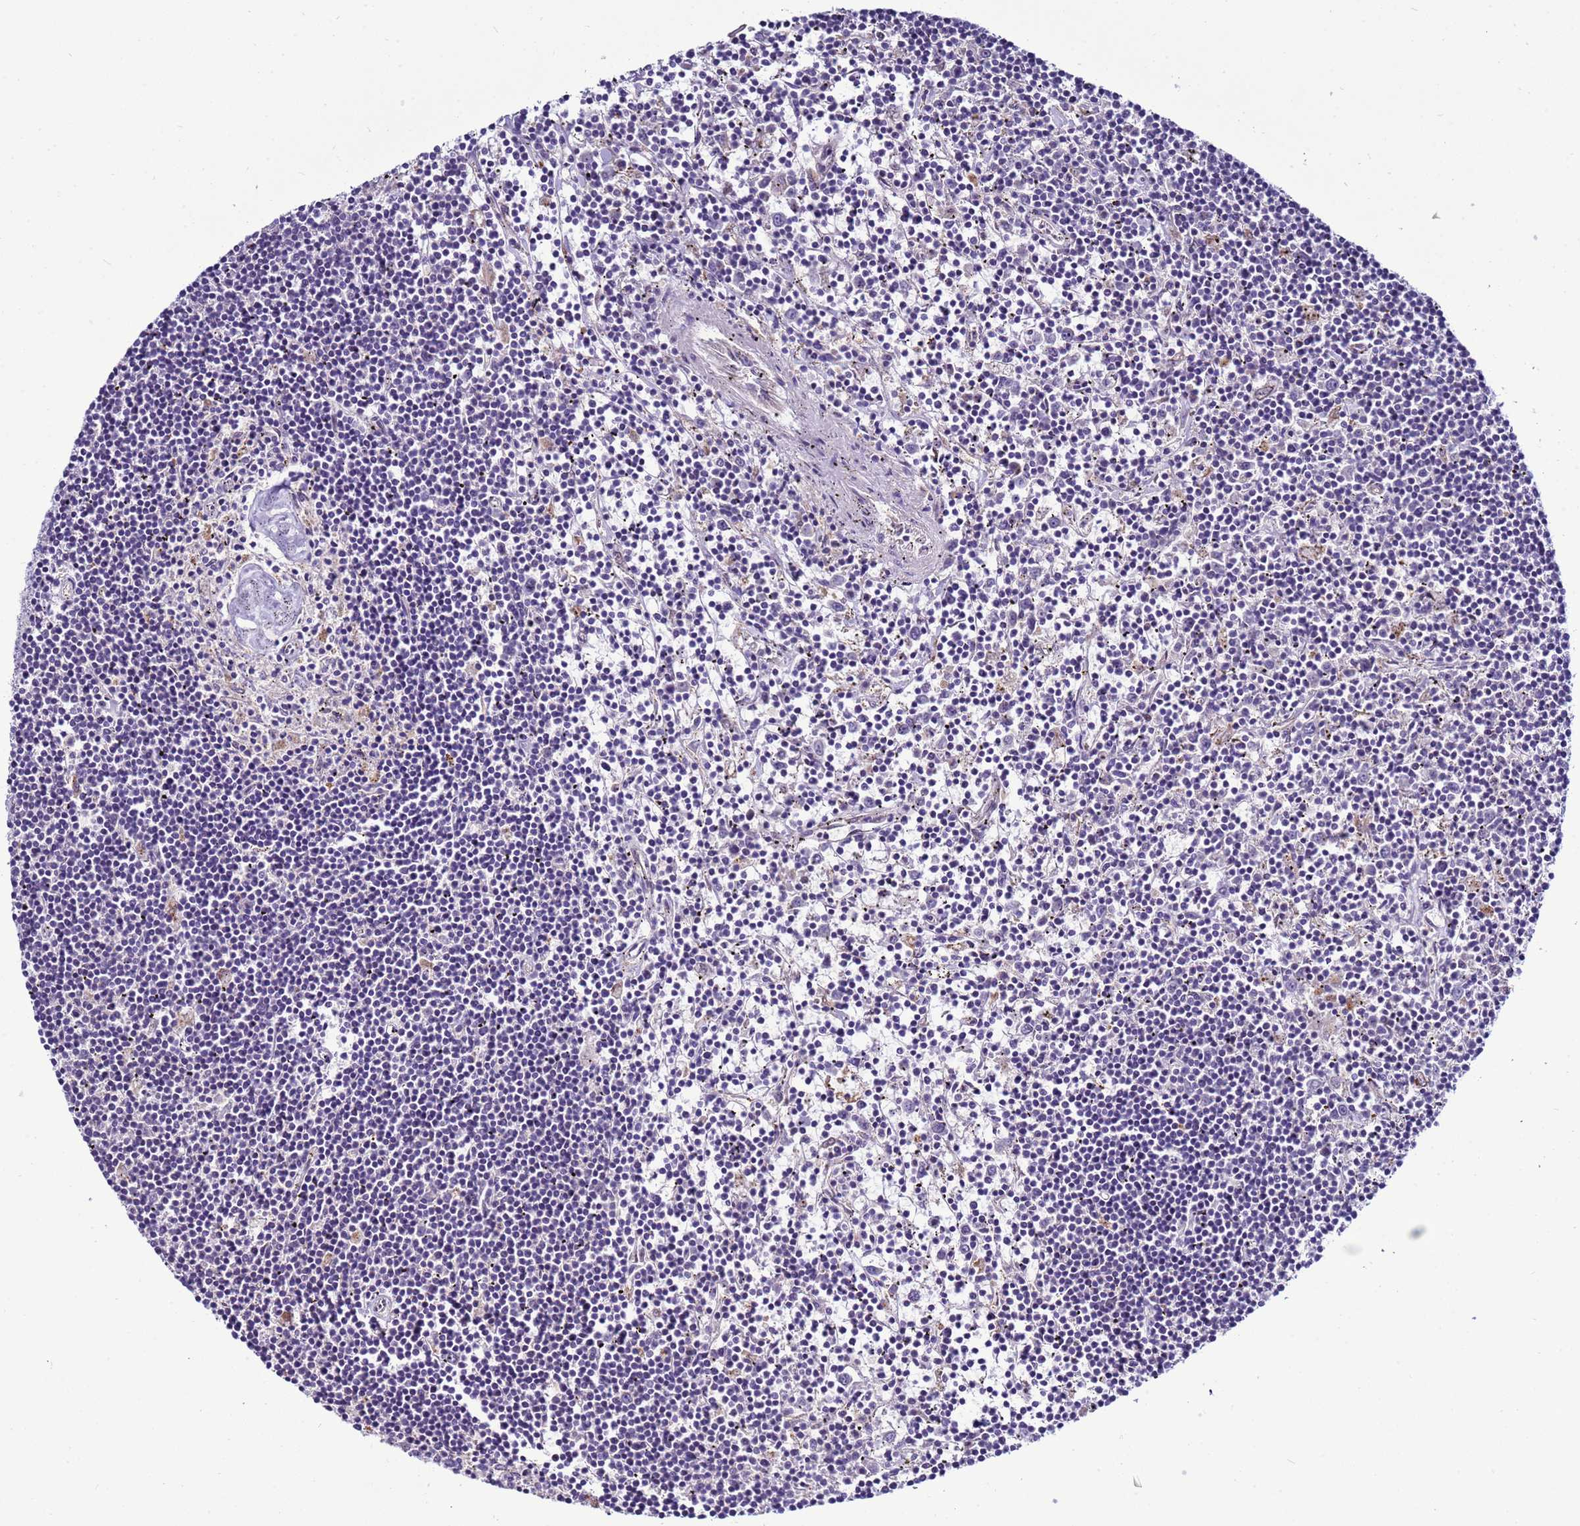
{"staining": {"intensity": "negative", "quantity": "none", "location": "none"}, "tissue": "lymphoma", "cell_type": "Tumor cells", "image_type": "cancer", "snomed": [{"axis": "morphology", "description": "Malignant lymphoma, non-Hodgkin's type, Low grade"}, {"axis": "topography", "description": "Spleen"}], "caption": "DAB (3,3'-diaminobenzidine) immunohistochemical staining of human lymphoma reveals no significant expression in tumor cells.", "gene": "NAT2", "patient": {"sex": "male", "age": 76}}